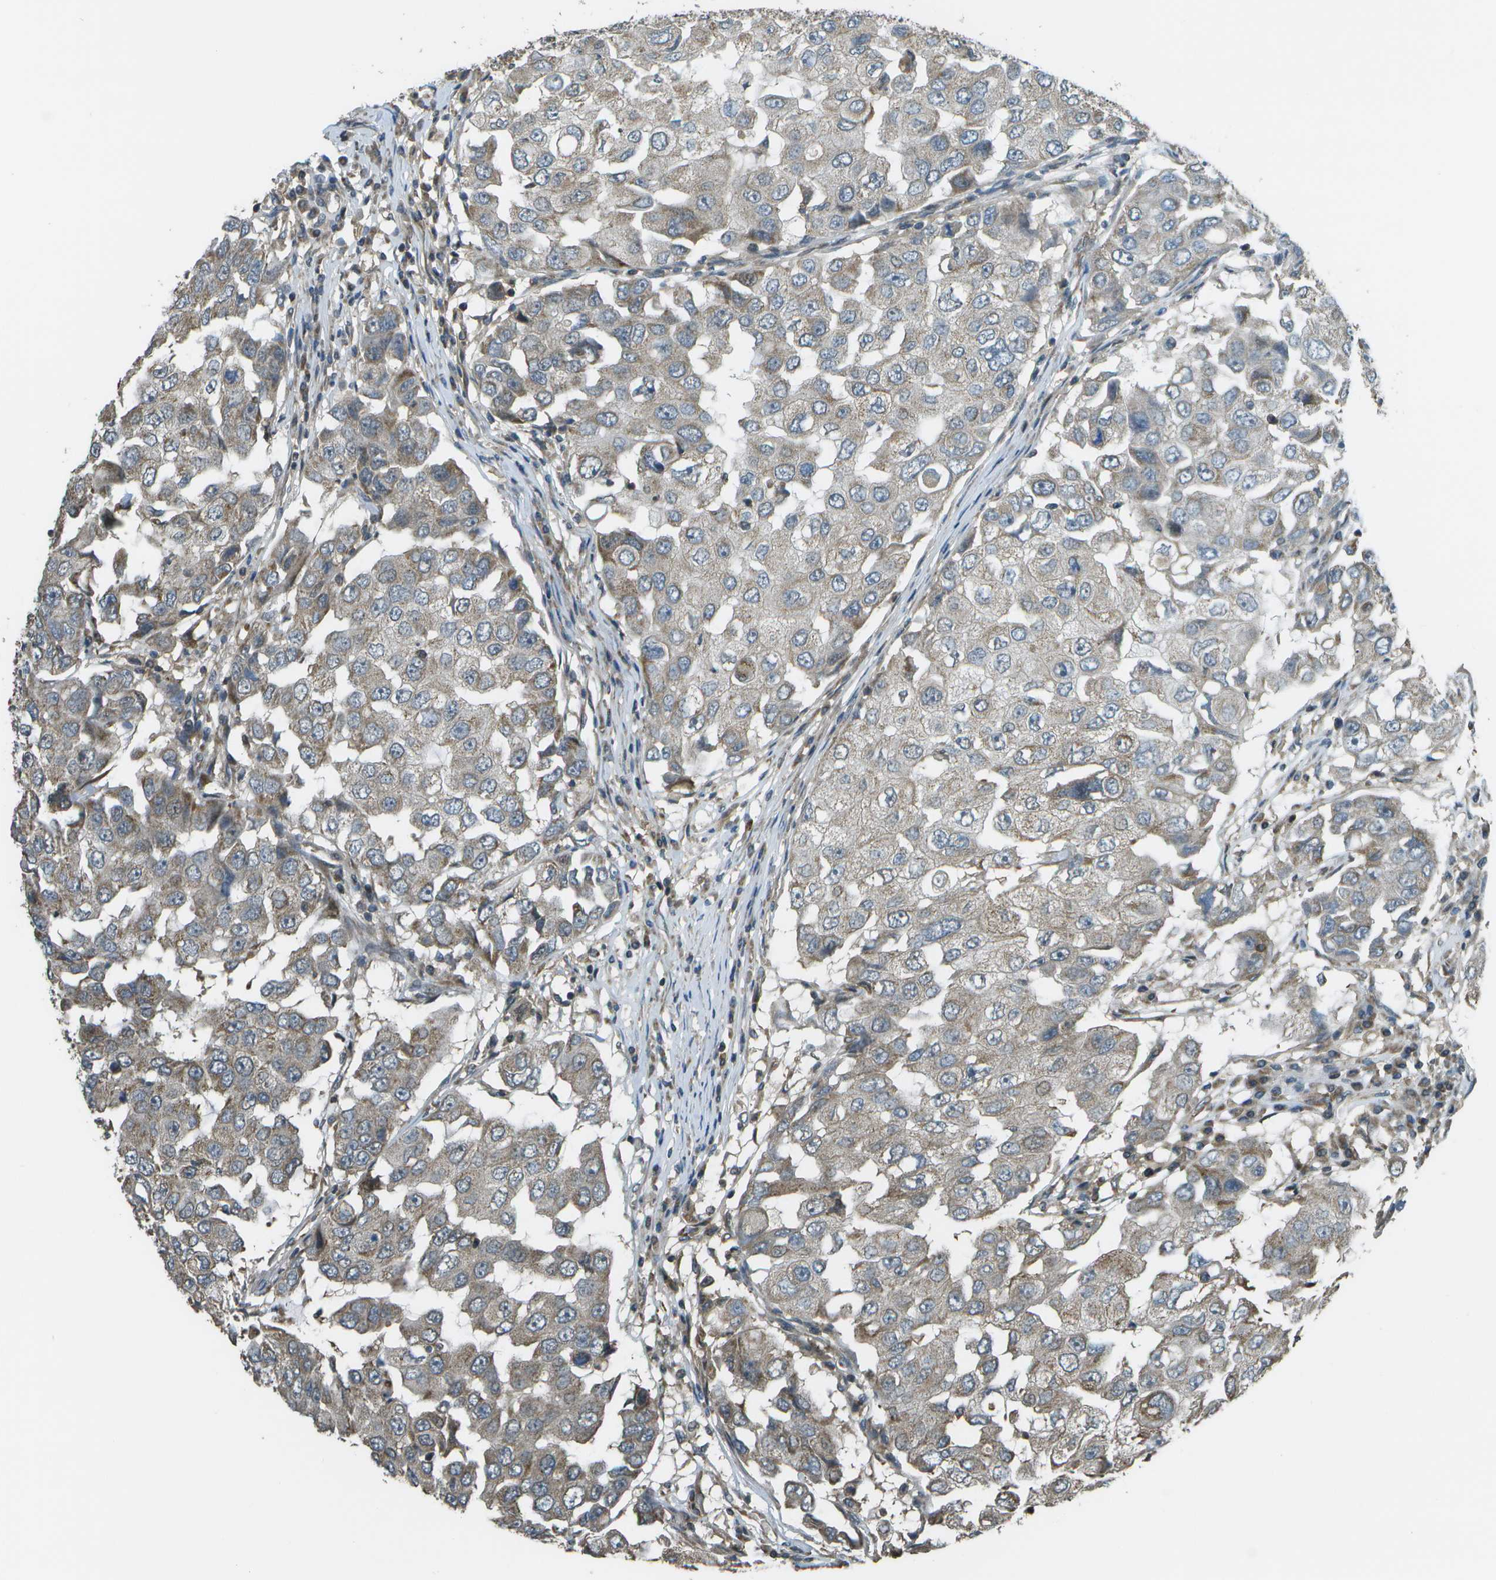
{"staining": {"intensity": "moderate", "quantity": "<25%", "location": "cytoplasmic/membranous"}, "tissue": "breast cancer", "cell_type": "Tumor cells", "image_type": "cancer", "snomed": [{"axis": "morphology", "description": "Duct carcinoma"}, {"axis": "topography", "description": "Breast"}], "caption": "A brown stain labels moderate cytoplasmic/membranous expression of a protein in invasive ductal carcinoma (breast) tumor cells. The staining is performed using DAB (3,3'-diaminobenzidine) brown chromogen to label protein expression. The nuclei are counter-stained blue using hematoxylin.", "gene": "PLPBP", "patient": {"sex": "female", "age": 27}}